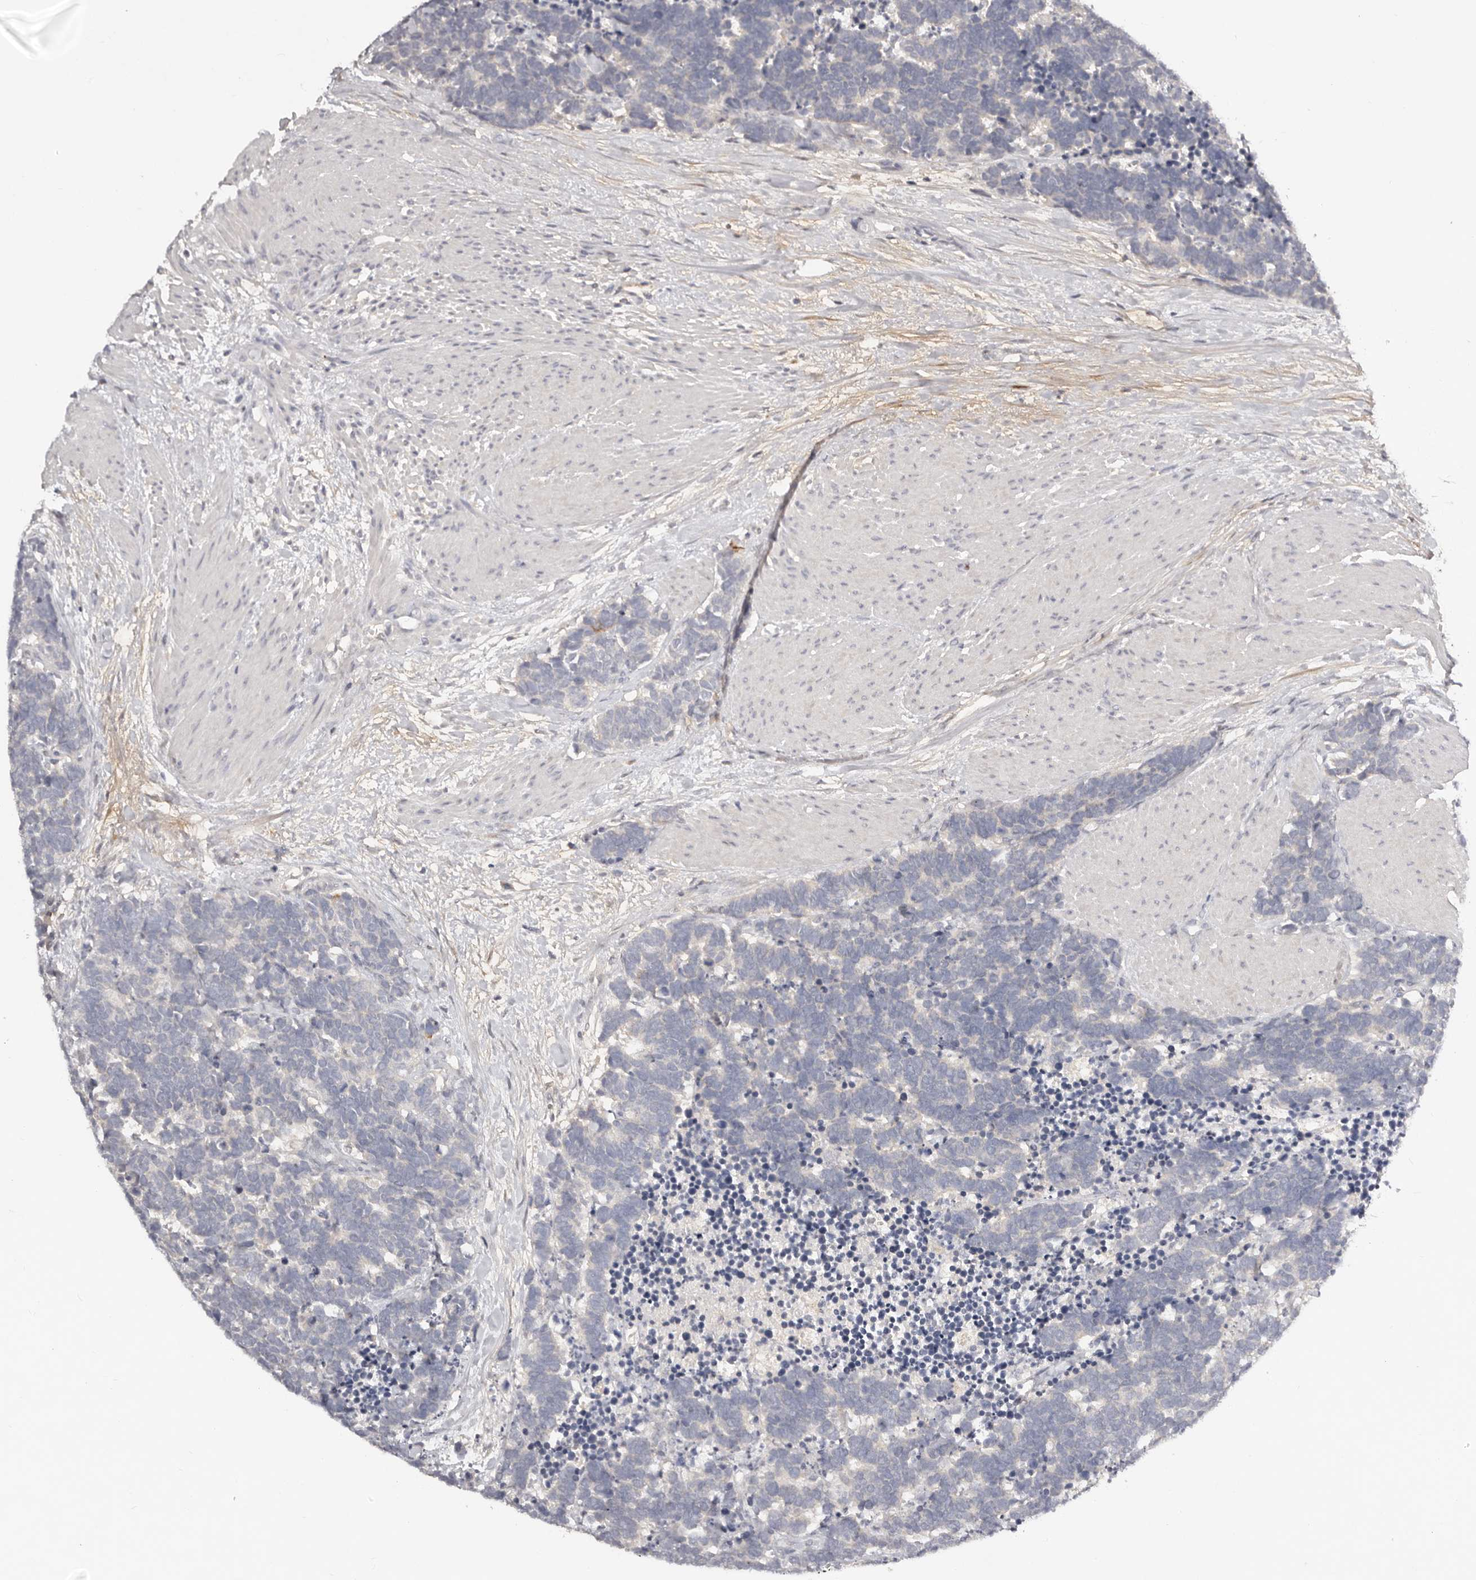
{"staining": {"intensity": "negative", "quantity": "none", "location": "none"}, "tissue": "carcinoid", "cell_type": "Tumor cells", "image_type": "cancer", "snomed": [{"axis": "morphology", "description": "Carcinoma, NOS"}, {"axis": "morphology", "description": "Carcinoid, malignant, NOS"}, {"axis": "topography", "description": "Urinary bladder"}], "caption": "Immunohistochemical staining of carcinoma demonstrates no significant expression in tumor cells. The staining was performed using DAB (3,3'-diaminobenzidine) to visualize the protein expression in brown, while the nuclei were stained in blue with hematoxylin (Magnification: 20x).", "gene": "SCUBE2", "patient": {"sex": "male", "age": 57}}